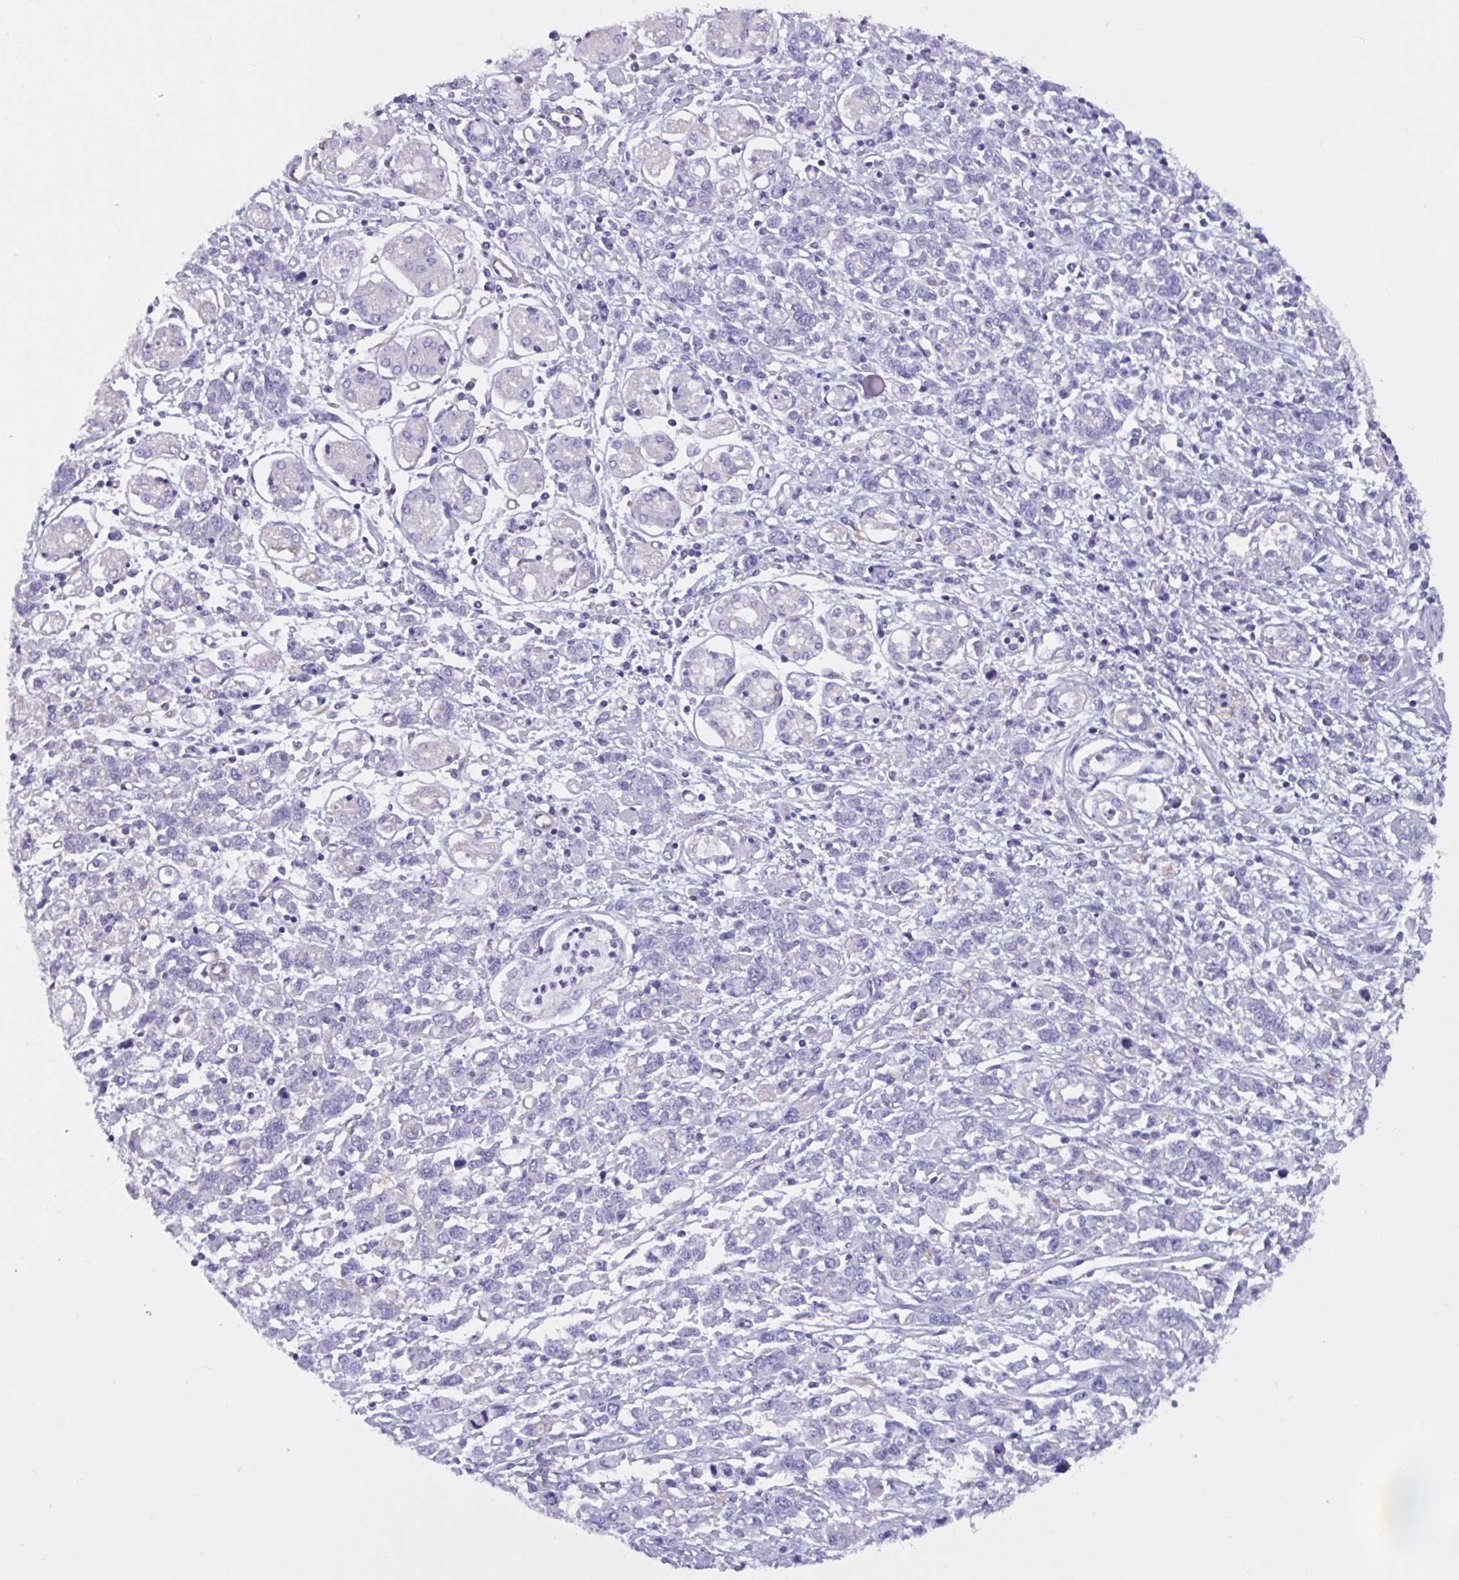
{"staining": {"intensity": "weak", "quantity": "<25%", "location": "cytoplasmic/membranous"}, "tissue": "stomach cancer", "cell_type": "Tumor cells", "image_type": "cancer", "snomed": [{"axis": "morphology", "description": "Adenocarcinoma, NOS"}, {"axis": "topography", "description": "Stomach"}], "caption": "Immunohistochemistry (IHC) of stomach cancer (adenocarcinoma) exhibits no expression in tumor cells. Nuclei are stained in blue.", "gene": "RPL22L1", "patient": {"sex": "female", "age": 76}}